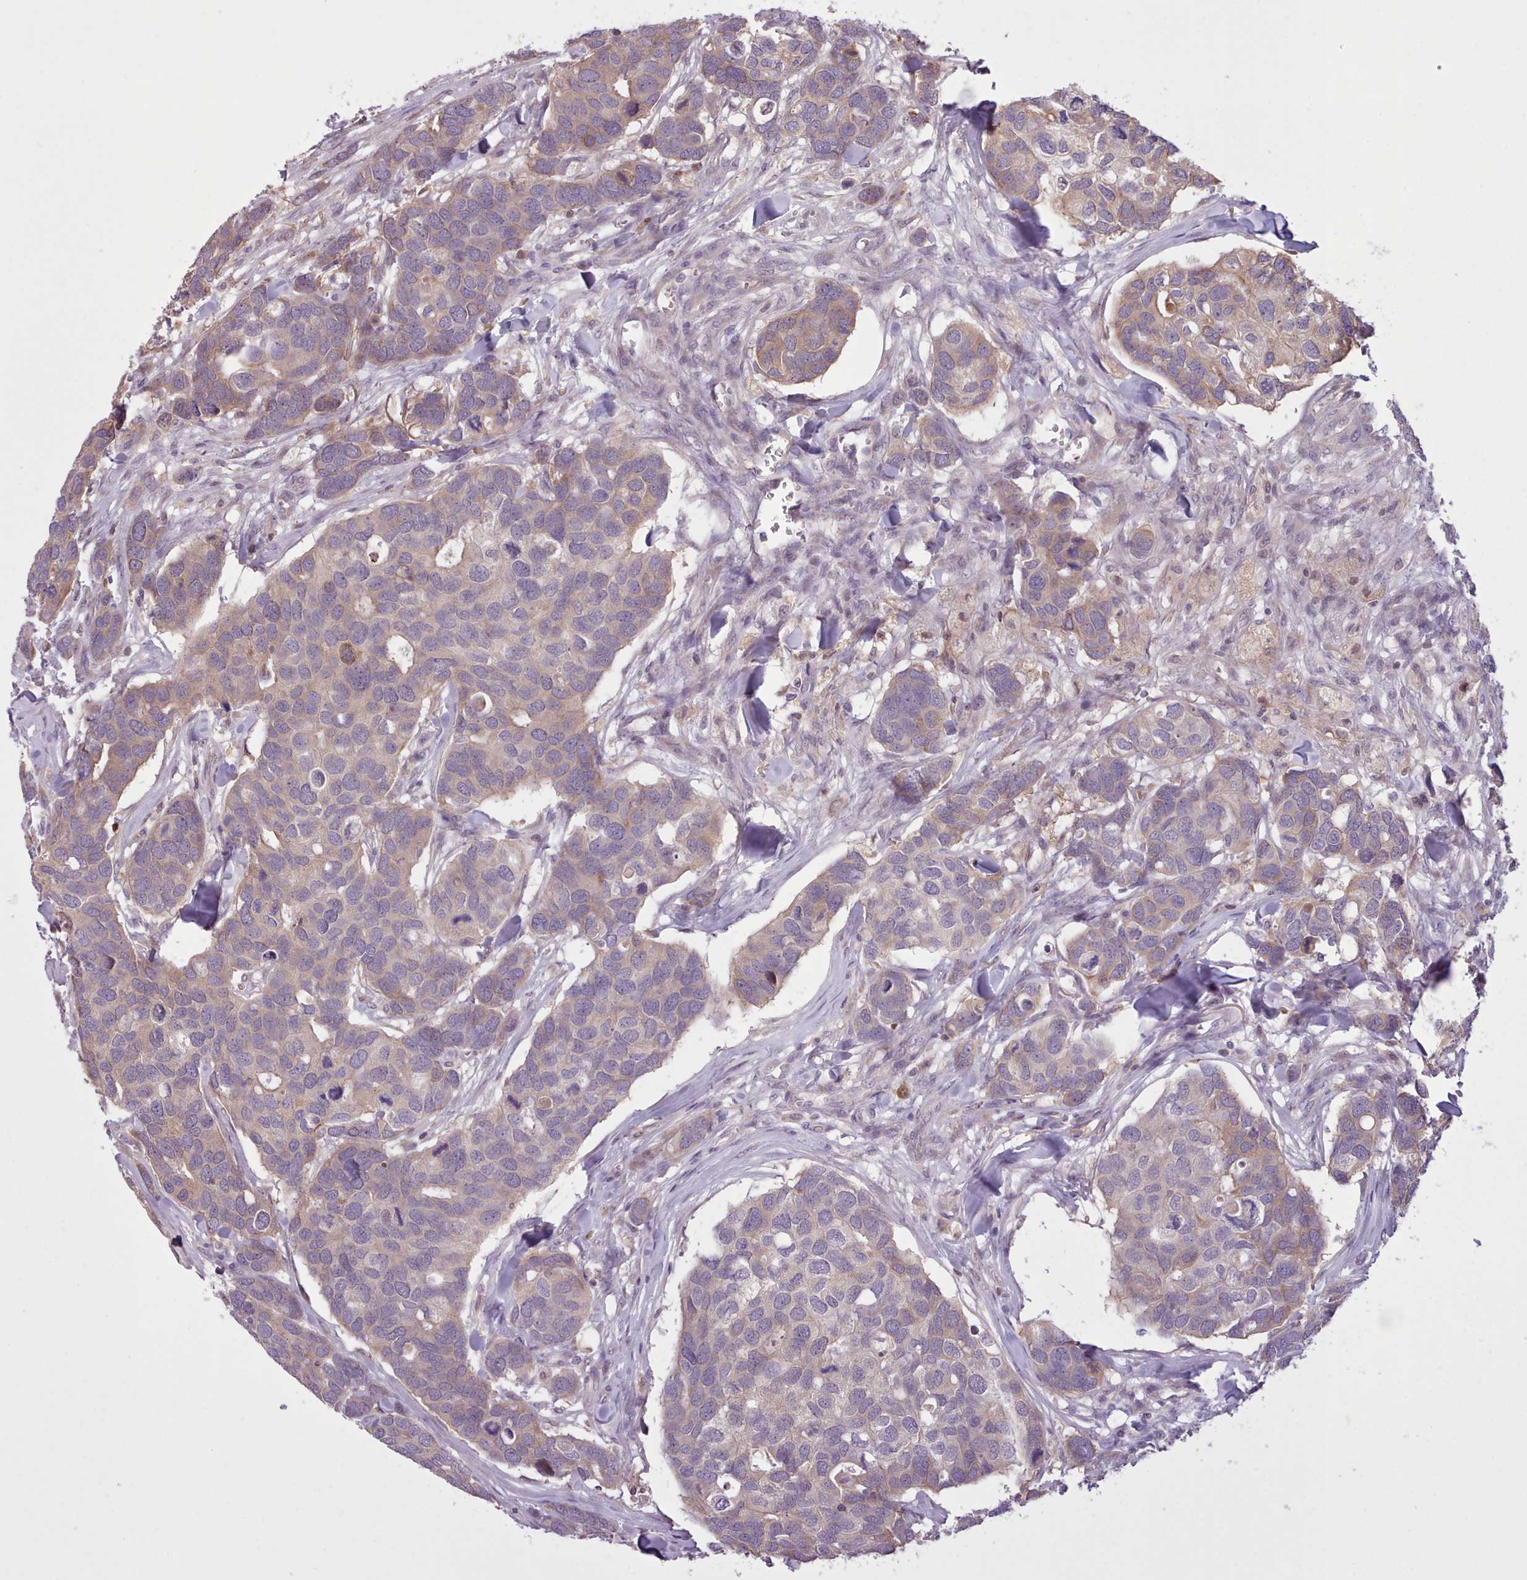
{"staining": {"intensity": "weak", "quantity": "25%-75%", "location": "cytoplasmic/membranous"}, "tissue": "breast cancer", "cell_type": "Tumor cells", "image_type": "cancer", "snomed": [{"axis": "morphology", "description": "Duct carcinoma"}, {"axis": "topography", "description": "Breast"}], "caption": "This image demonstrates breast invasive ductal carcinoma stained with immunohistochemistry (IHC) to label a protein in brown. The cytoplasmic/membranous of tumor cells show weak positivity for the protein. Nuclei are counter-stained blue.", "gene": "NMRK1", "patient": {"sex": "female", "age": 83}}